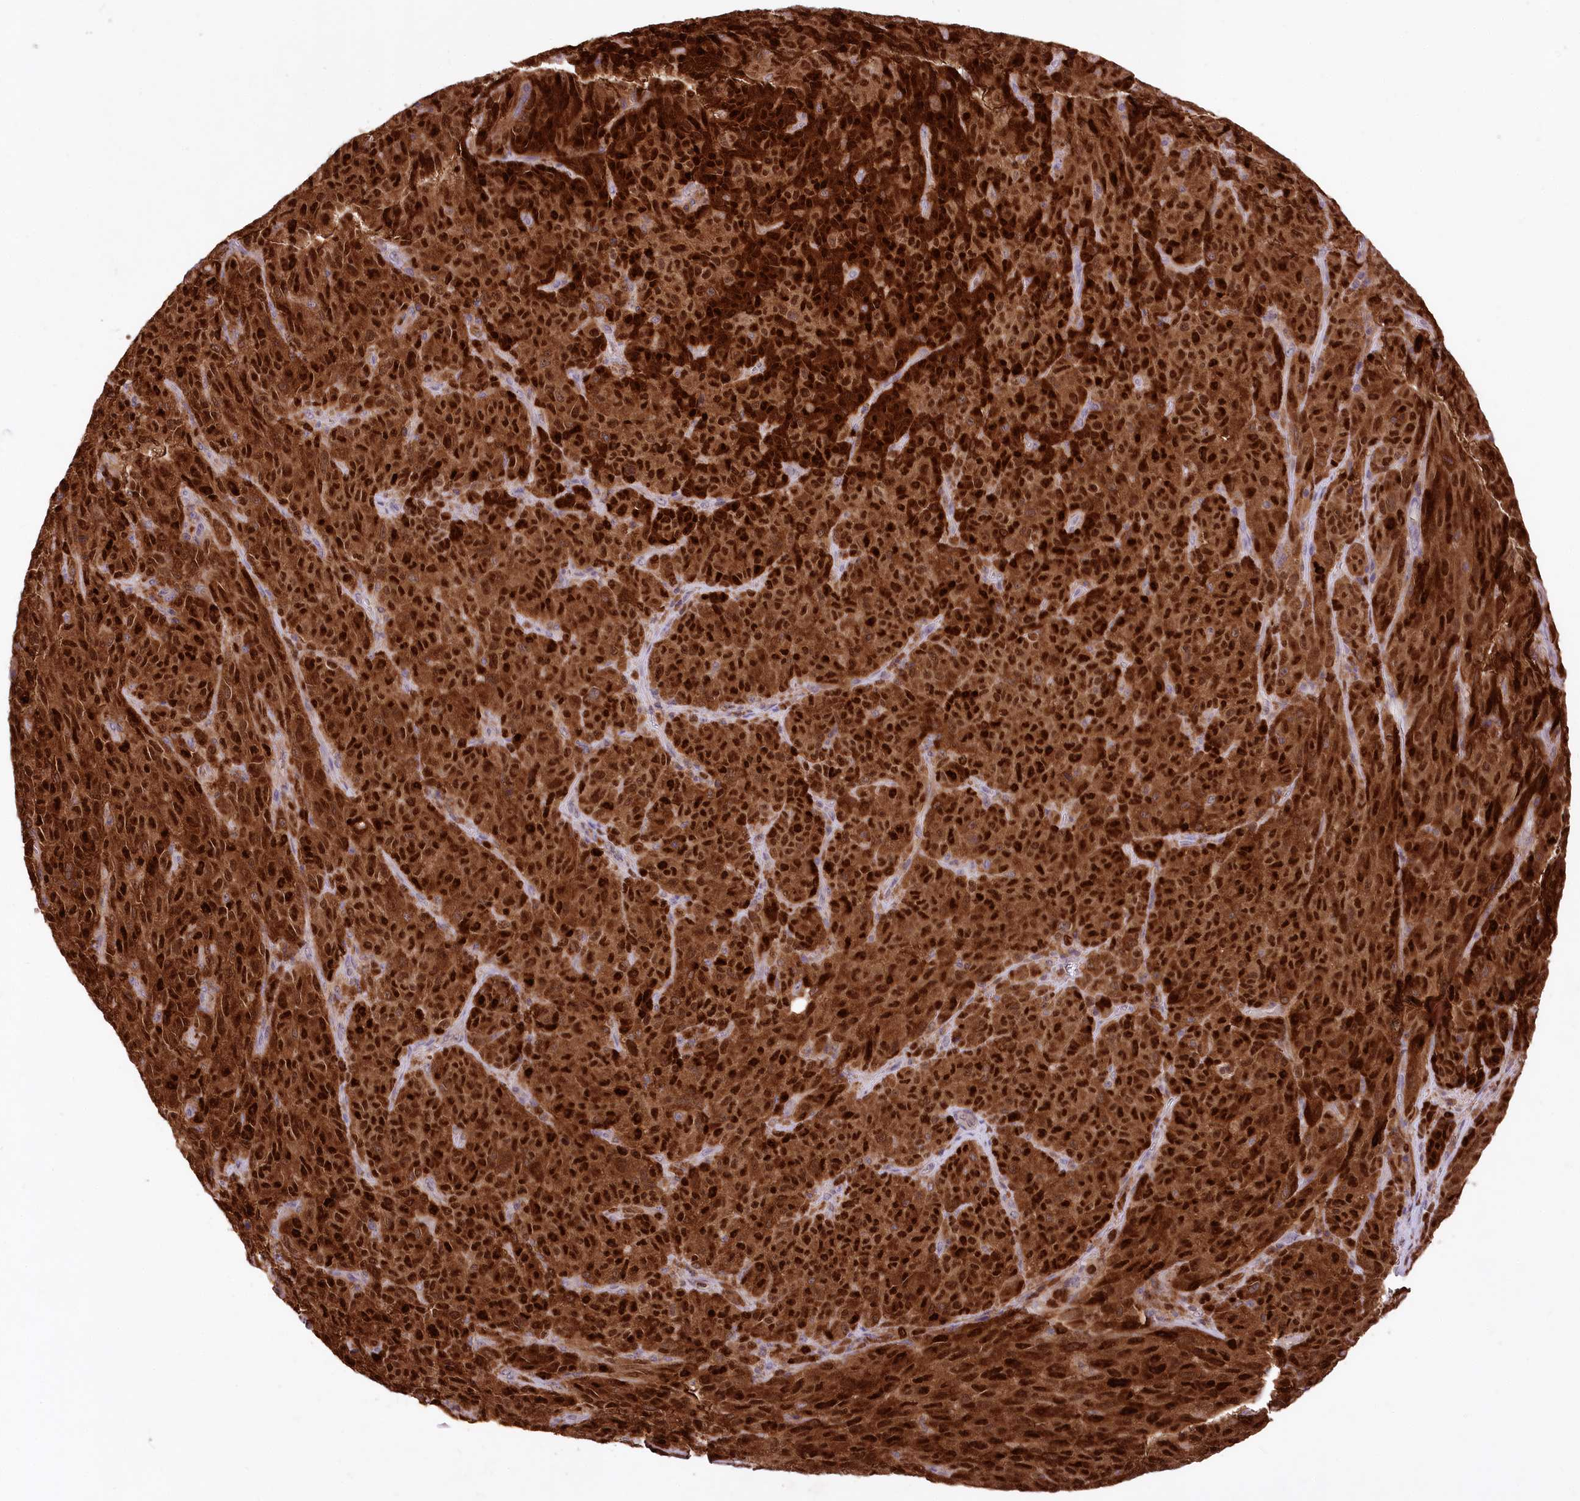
{"staining": {"intensity": "strong", "quantity": ">75%", "location": "cytoplasmic/membranous,nuclear"}, "tissue": "melanoma", "cell_type": "Tumor cells", "image_type": "cancer", "snomed": [{"axis": "morphology", "description": "Malignant melanoma, NOS"}, {"axis": "topography", "description": "Skin"}], "caption": "There is high levels of strong cytoplasmic/membranous and nuclear staining in tumor cells of malignant melanoma, as demonstrated by immunohistochemical staining (brown color).", "gene": "SERGEF", "patient": {"sex": "female", "age": 82}}